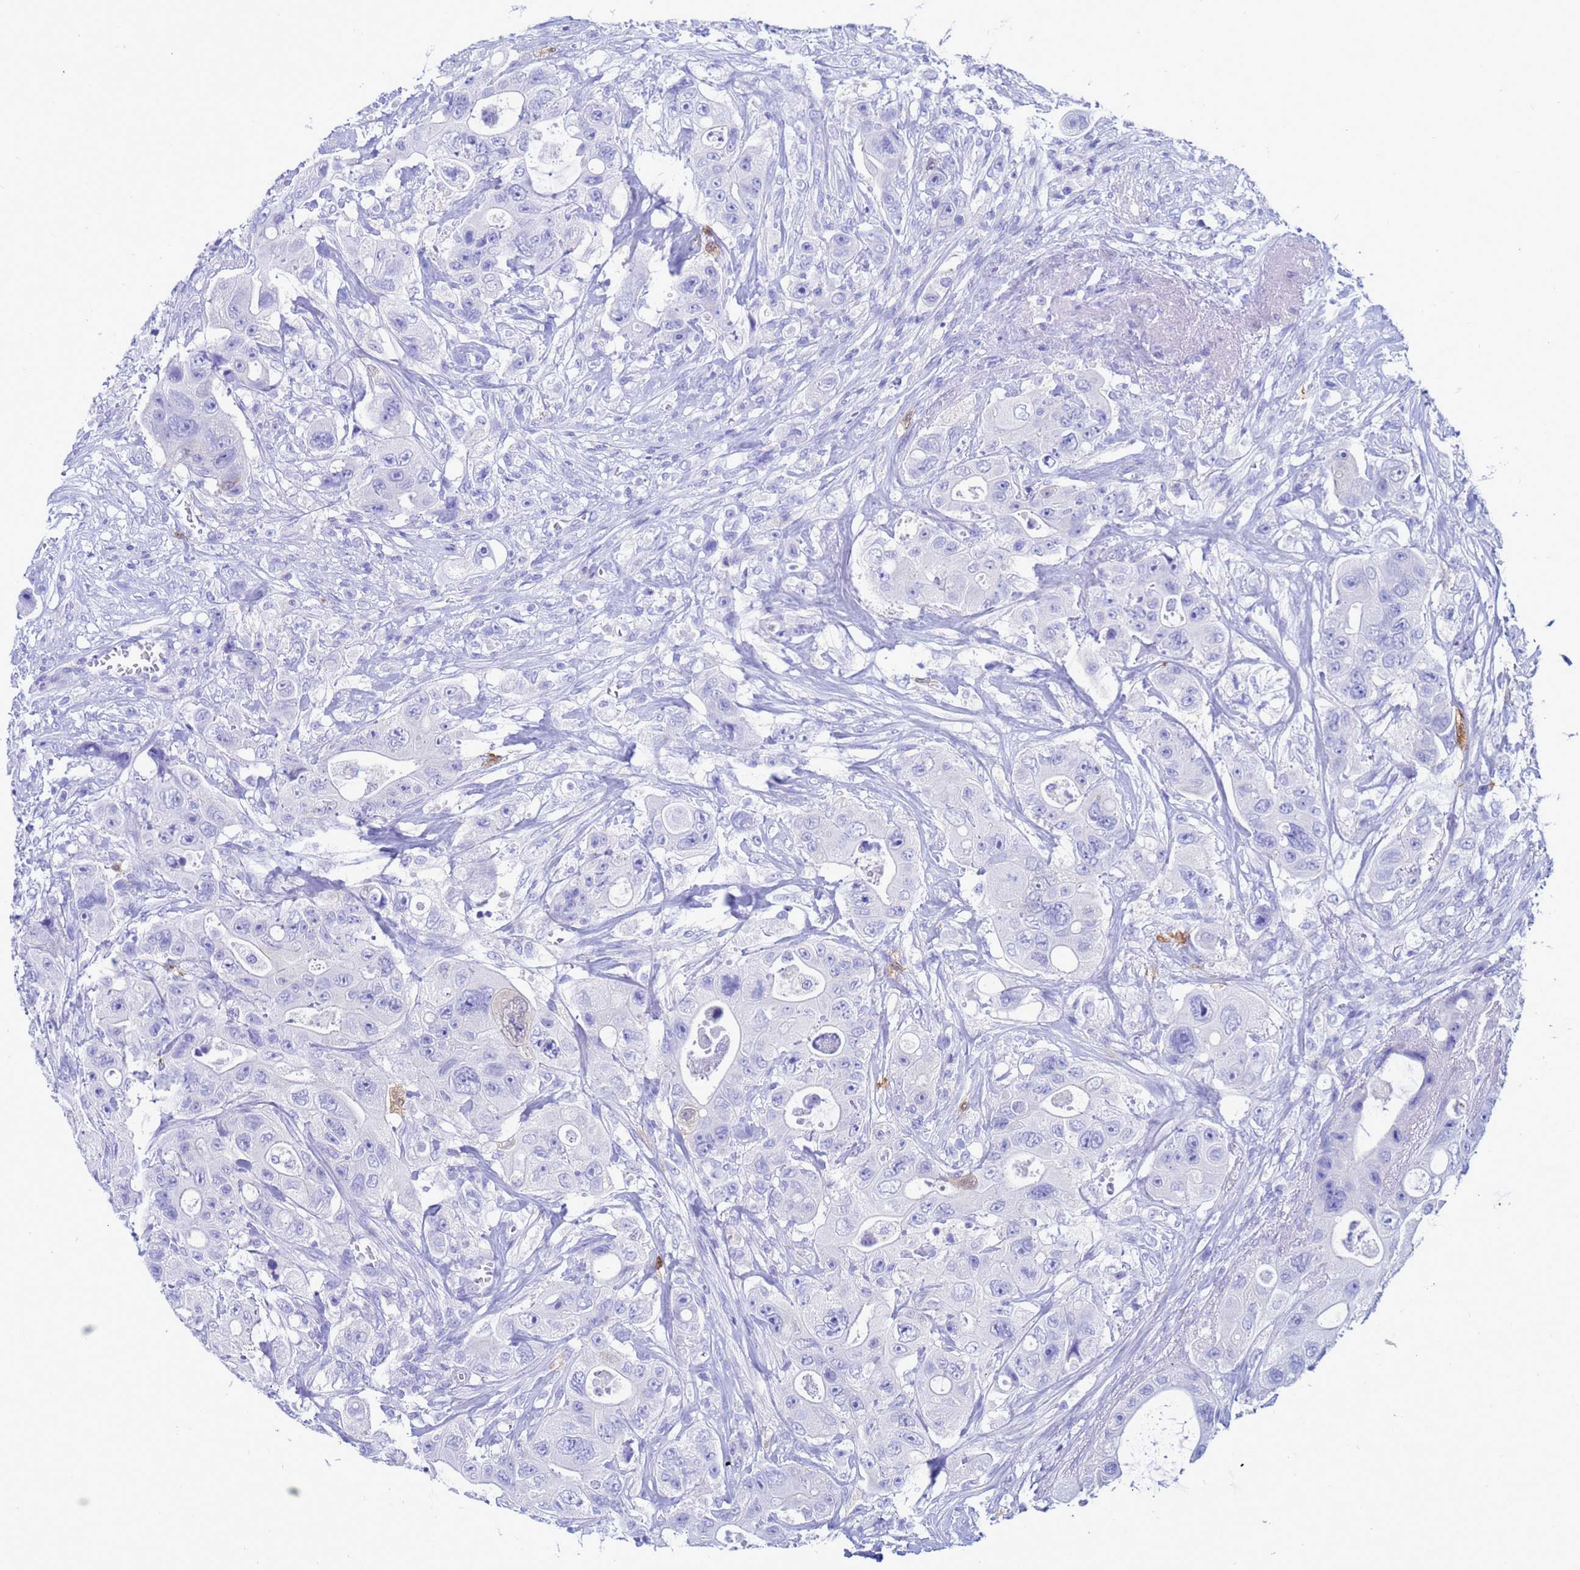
{"staining": {"intensity": "negative", "quantity": "none", "location": "none"}, "tissue": "colorectal cancer", "cell_type": "Tumor cells", "image_type": "cancer", "snomed": [{"axis": "morphology", "description": "Adenocarcinoma, NOS"}, {"axis": "topography", "description": "Colon"}], "caption": "Histopathology image shows no significant protein positivity in tumor cells of colorectal adenocarcinoma.", "gene": "AKR1C2", "patient": {"sex": "female", "age": 46}}